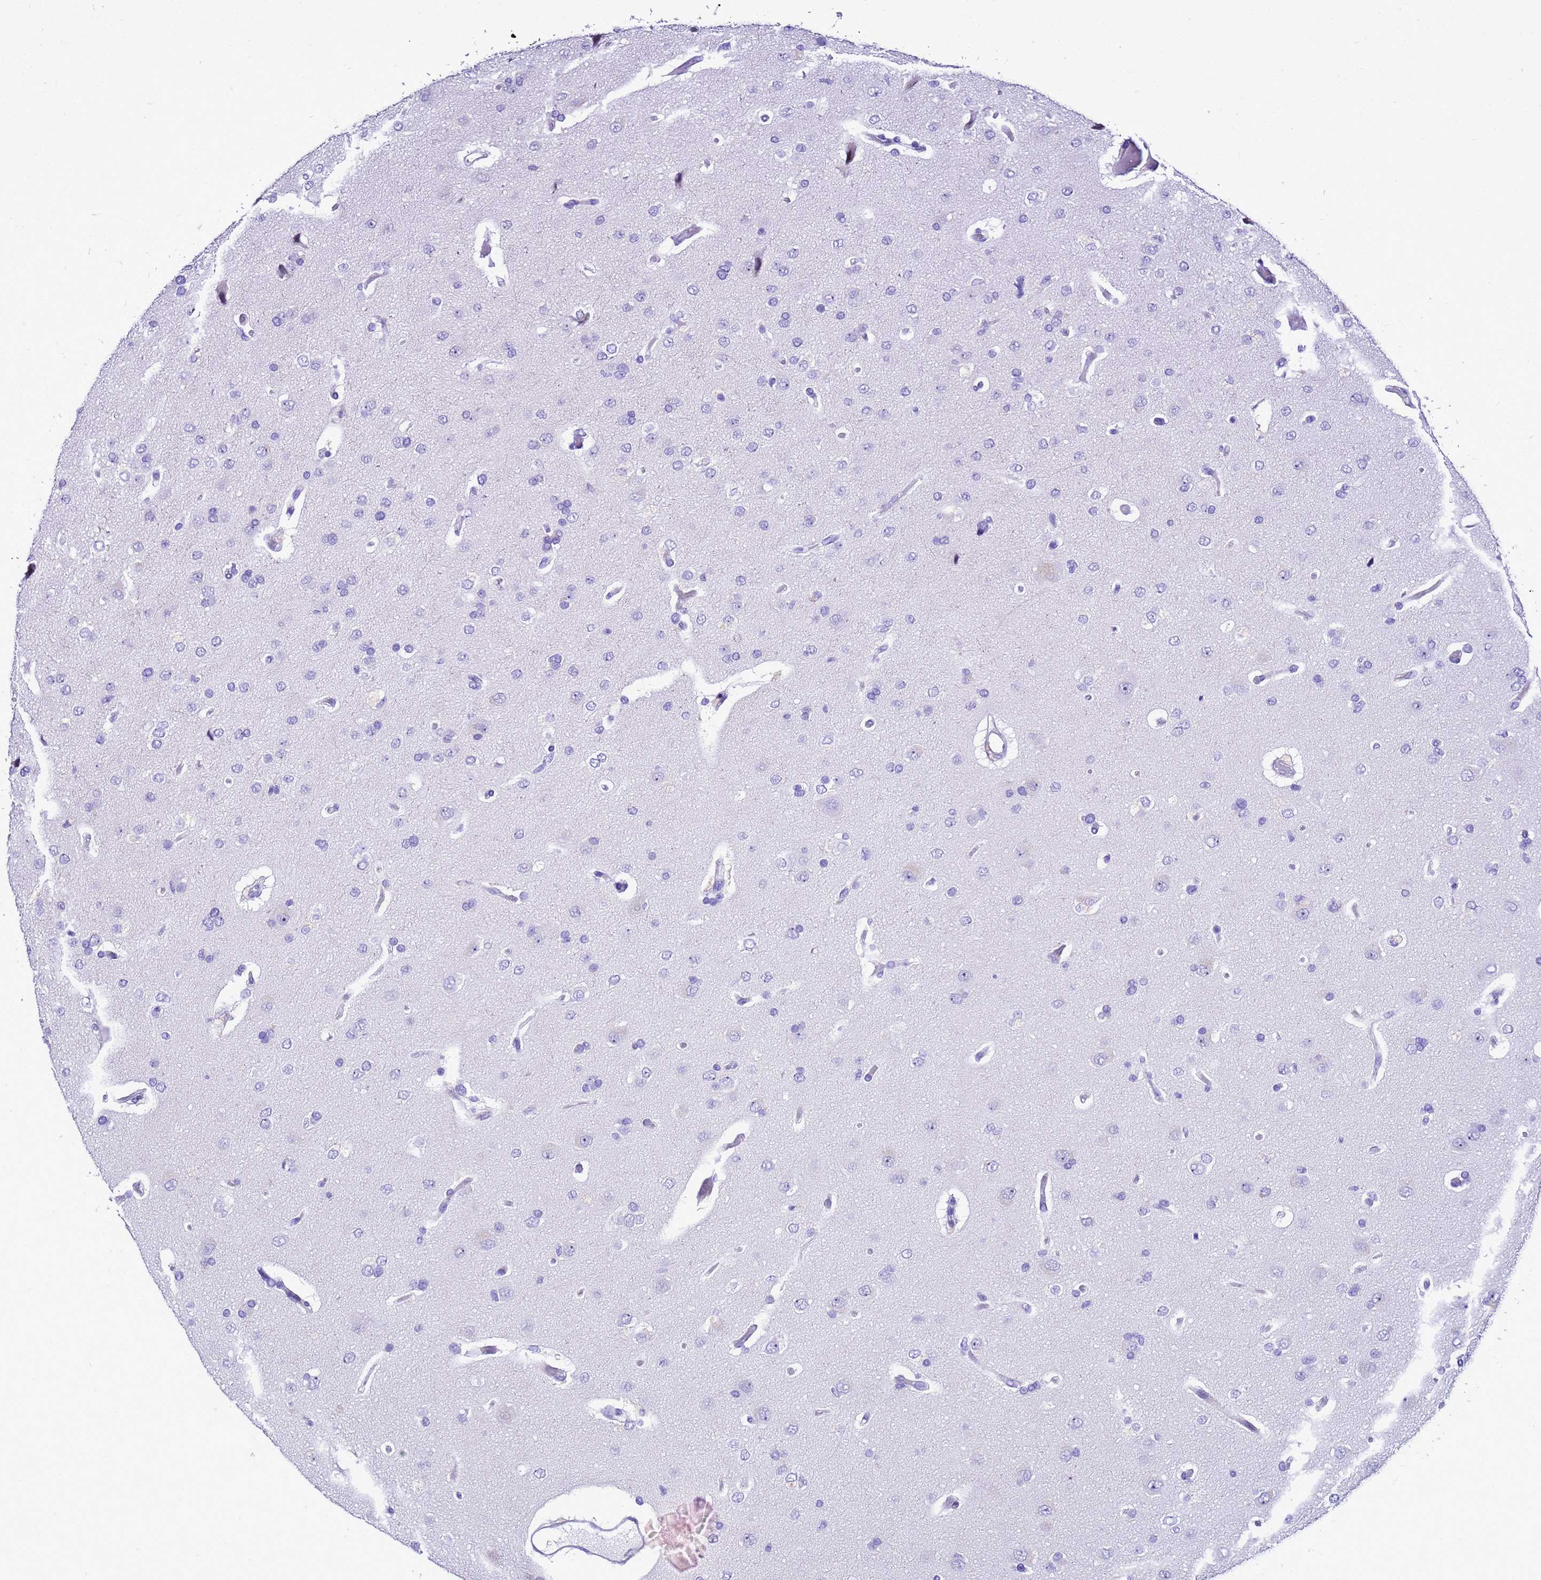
{"staining": {"intensity": "negative", "quantity": "none", "location": "none"}, "tissue": "glioma", "cell_type": "Tumor cells", "image_type": "cancer", "snomed": [{"axis": "morphology", "description": "Glioma, malignant, High grade"}, {"axis": "topography", "description": "Brain"}], "caption": "Tumor cells are negative for brown protein staining in malignant glioma (high-grade).", "gene": "UGT2B10", "patient": {"sex": "male", "age": 77}}